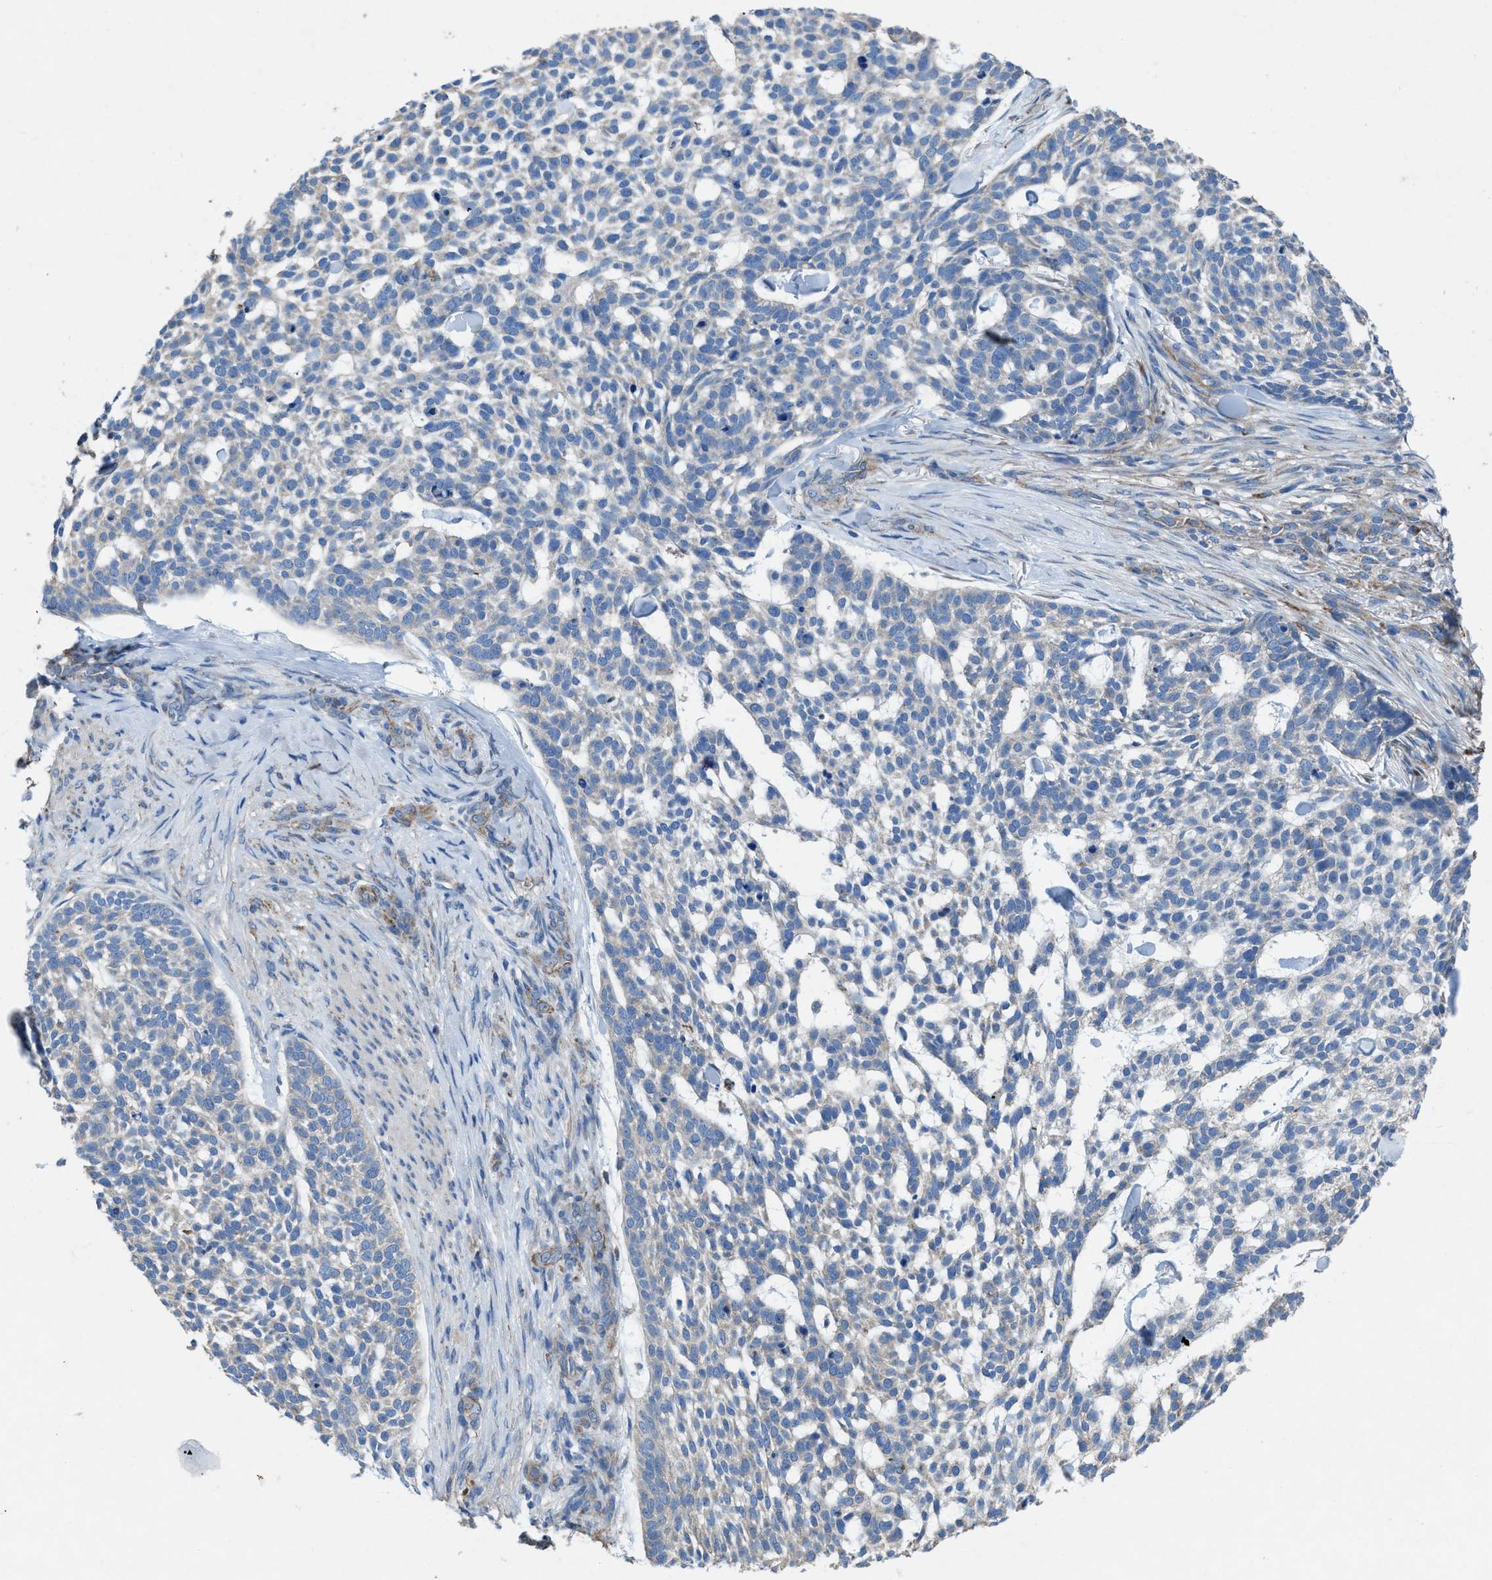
{"staining": {"intensity": "negative", "quantity": "none", "location": "none"}, "tissue": "skin cancer", "cell_type": "Tumor cells", "image_type": "cancer", "snomed": [{"axis": "morphology", "description": "Basal cell carcinoma"}, {"axis": "topography", "description": "Skin"}], "caption": "This is a micrograph of IHC staining of basal cell carcinoma (skin), which shows no staining in tumor cells.", "gene": "DOLPP1", "patient": {"sex": "female", "age": 64}}